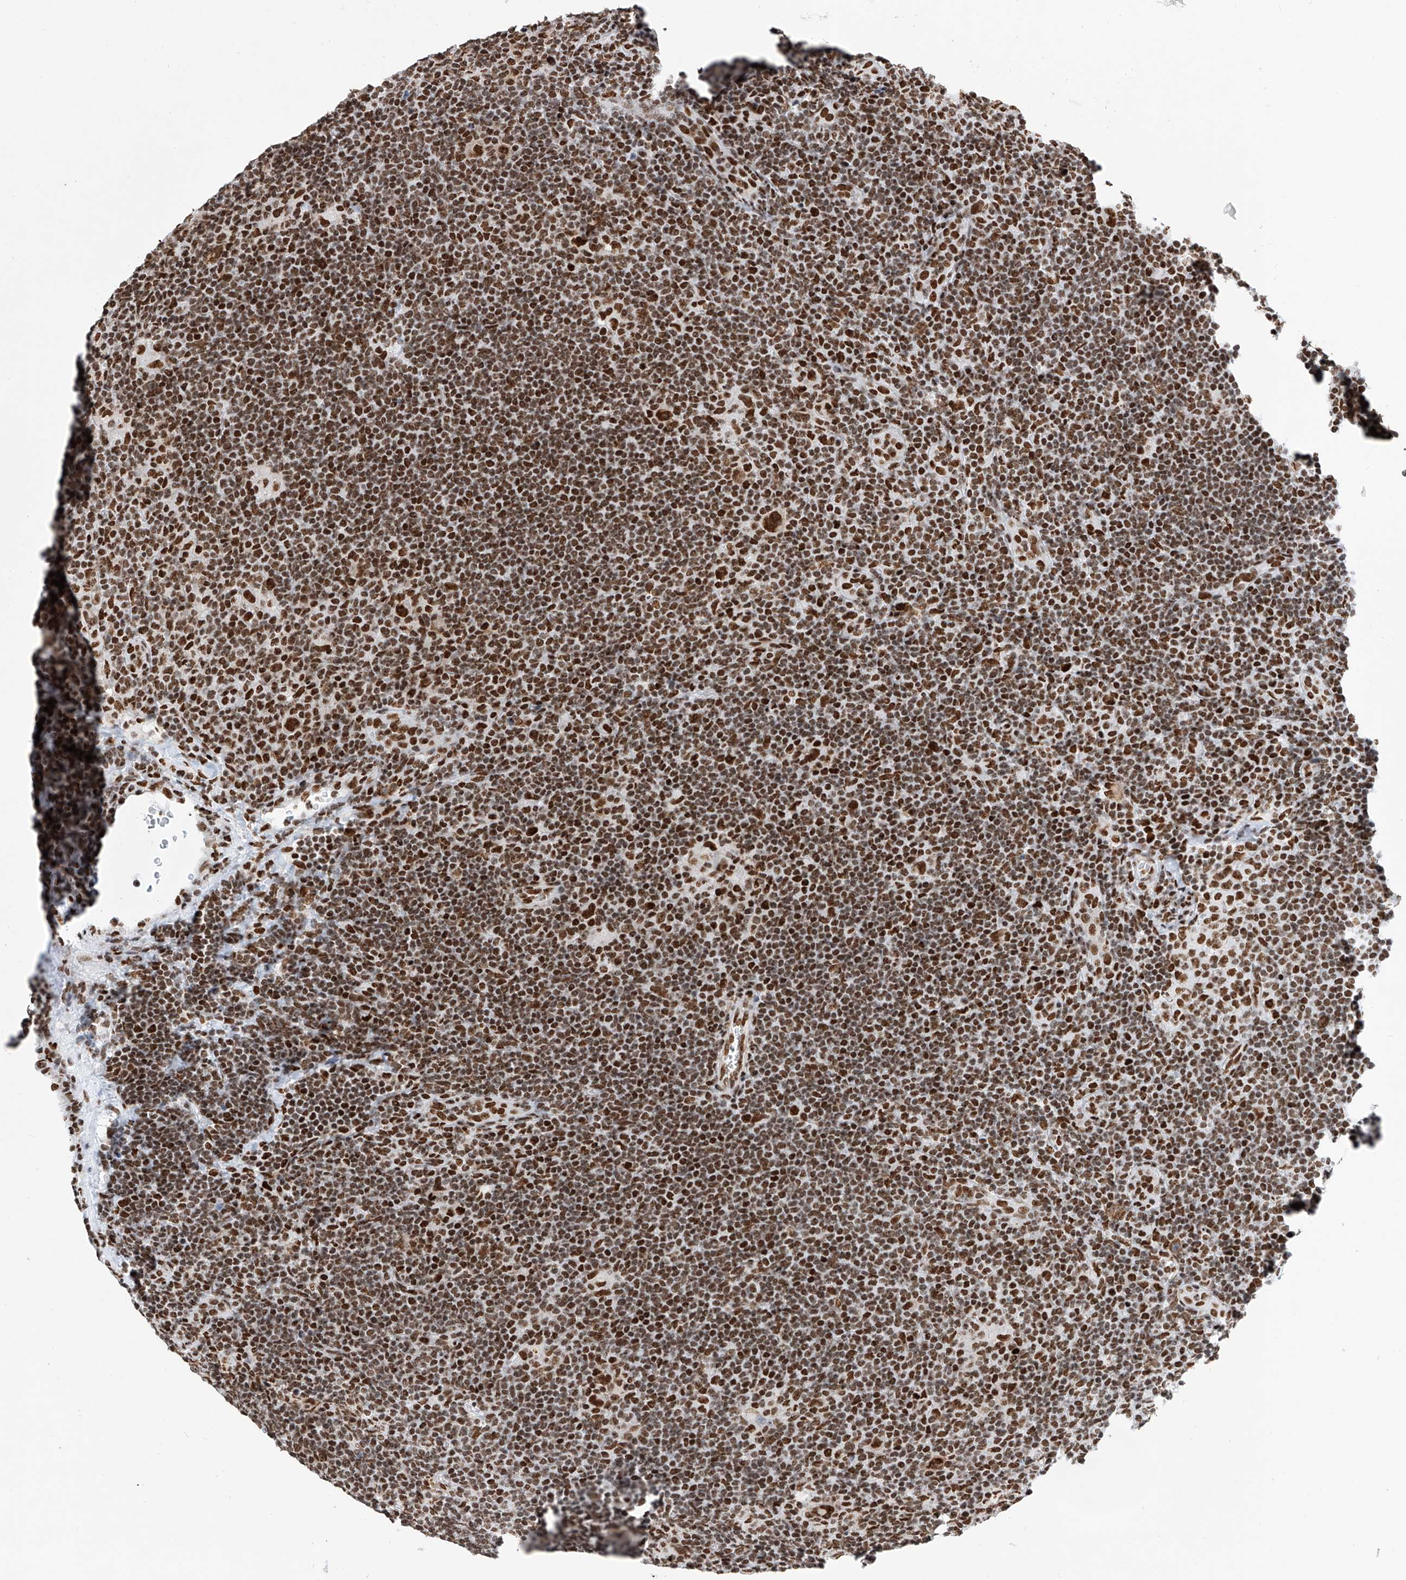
{"staining": {"intensity": "strong", "quantity": ">75%", "location": "nuclear"}, "tissue": "lymphoma", "cell_type": "Tumor cells", "image_type": "cancer", "snomed": [{"axis": "morphology", "description": "Hodgkin's disease, NOS"}, {"axis": "topography", "description": "Lymph node"}], "caption": "Lymphoma stained for a protein shows strong nuclear positivity in tumor cells.", "gene": "SRSF6", "patient": {"sex": "female", "age": 57}}